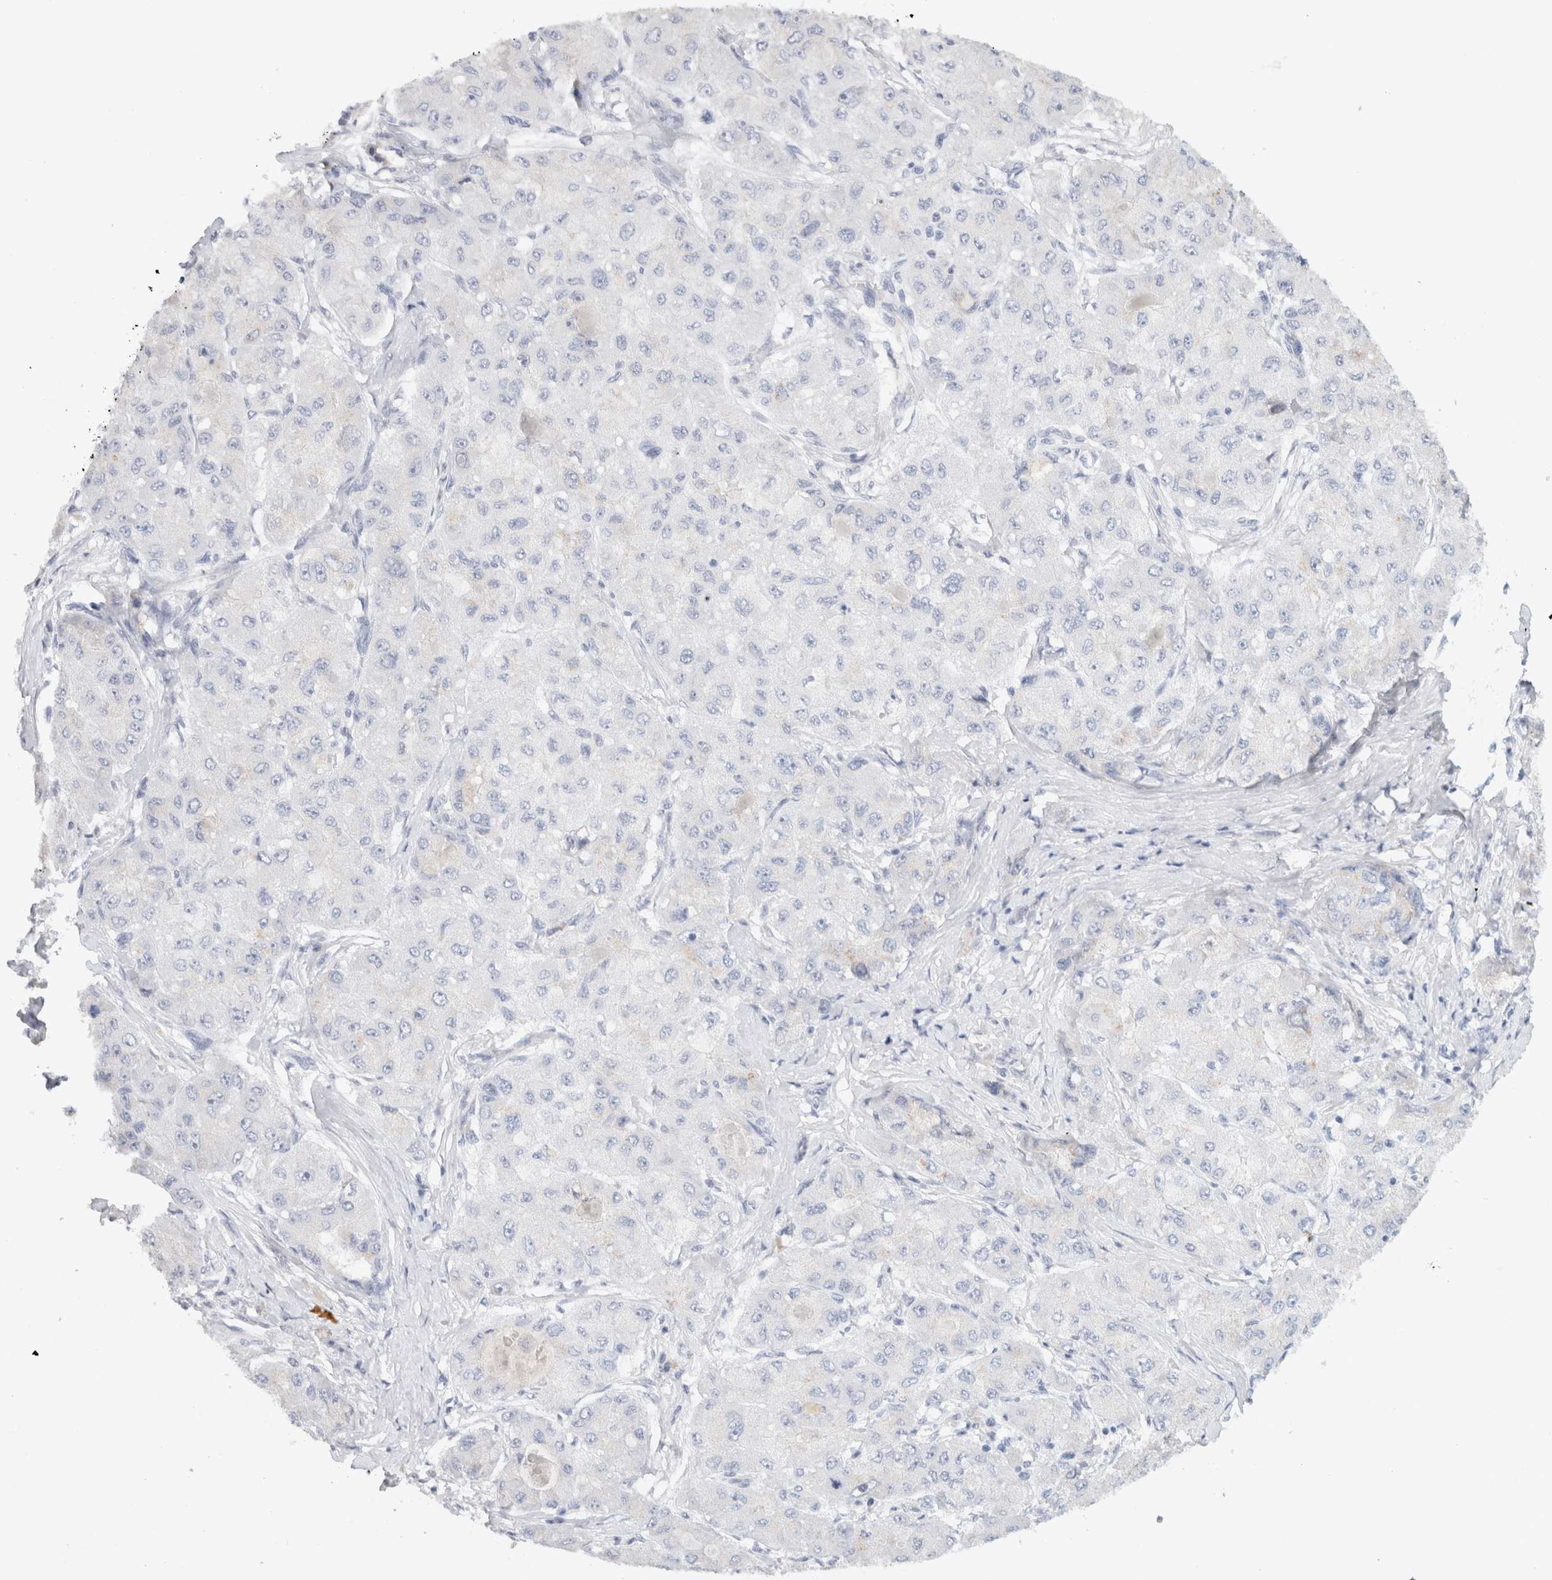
{"staining": {"intensity": "negative", "quantity": "none", "location": "none"}, "tissue": "liver cancer", "cell_type": "Tumor cells", "image_type": "cancer", "snomed": [{"axis": "morphology", "description": "Carcinoma, Hepatocellular, NOS"}, {"axis": "topography", "description": "Liver"}], "caption": "Tumor cells are negative for brown protein staining in liver hepatocellular carcinoma.", "gene": "STK31", "patient": {"sex": "male", "age": 80}}